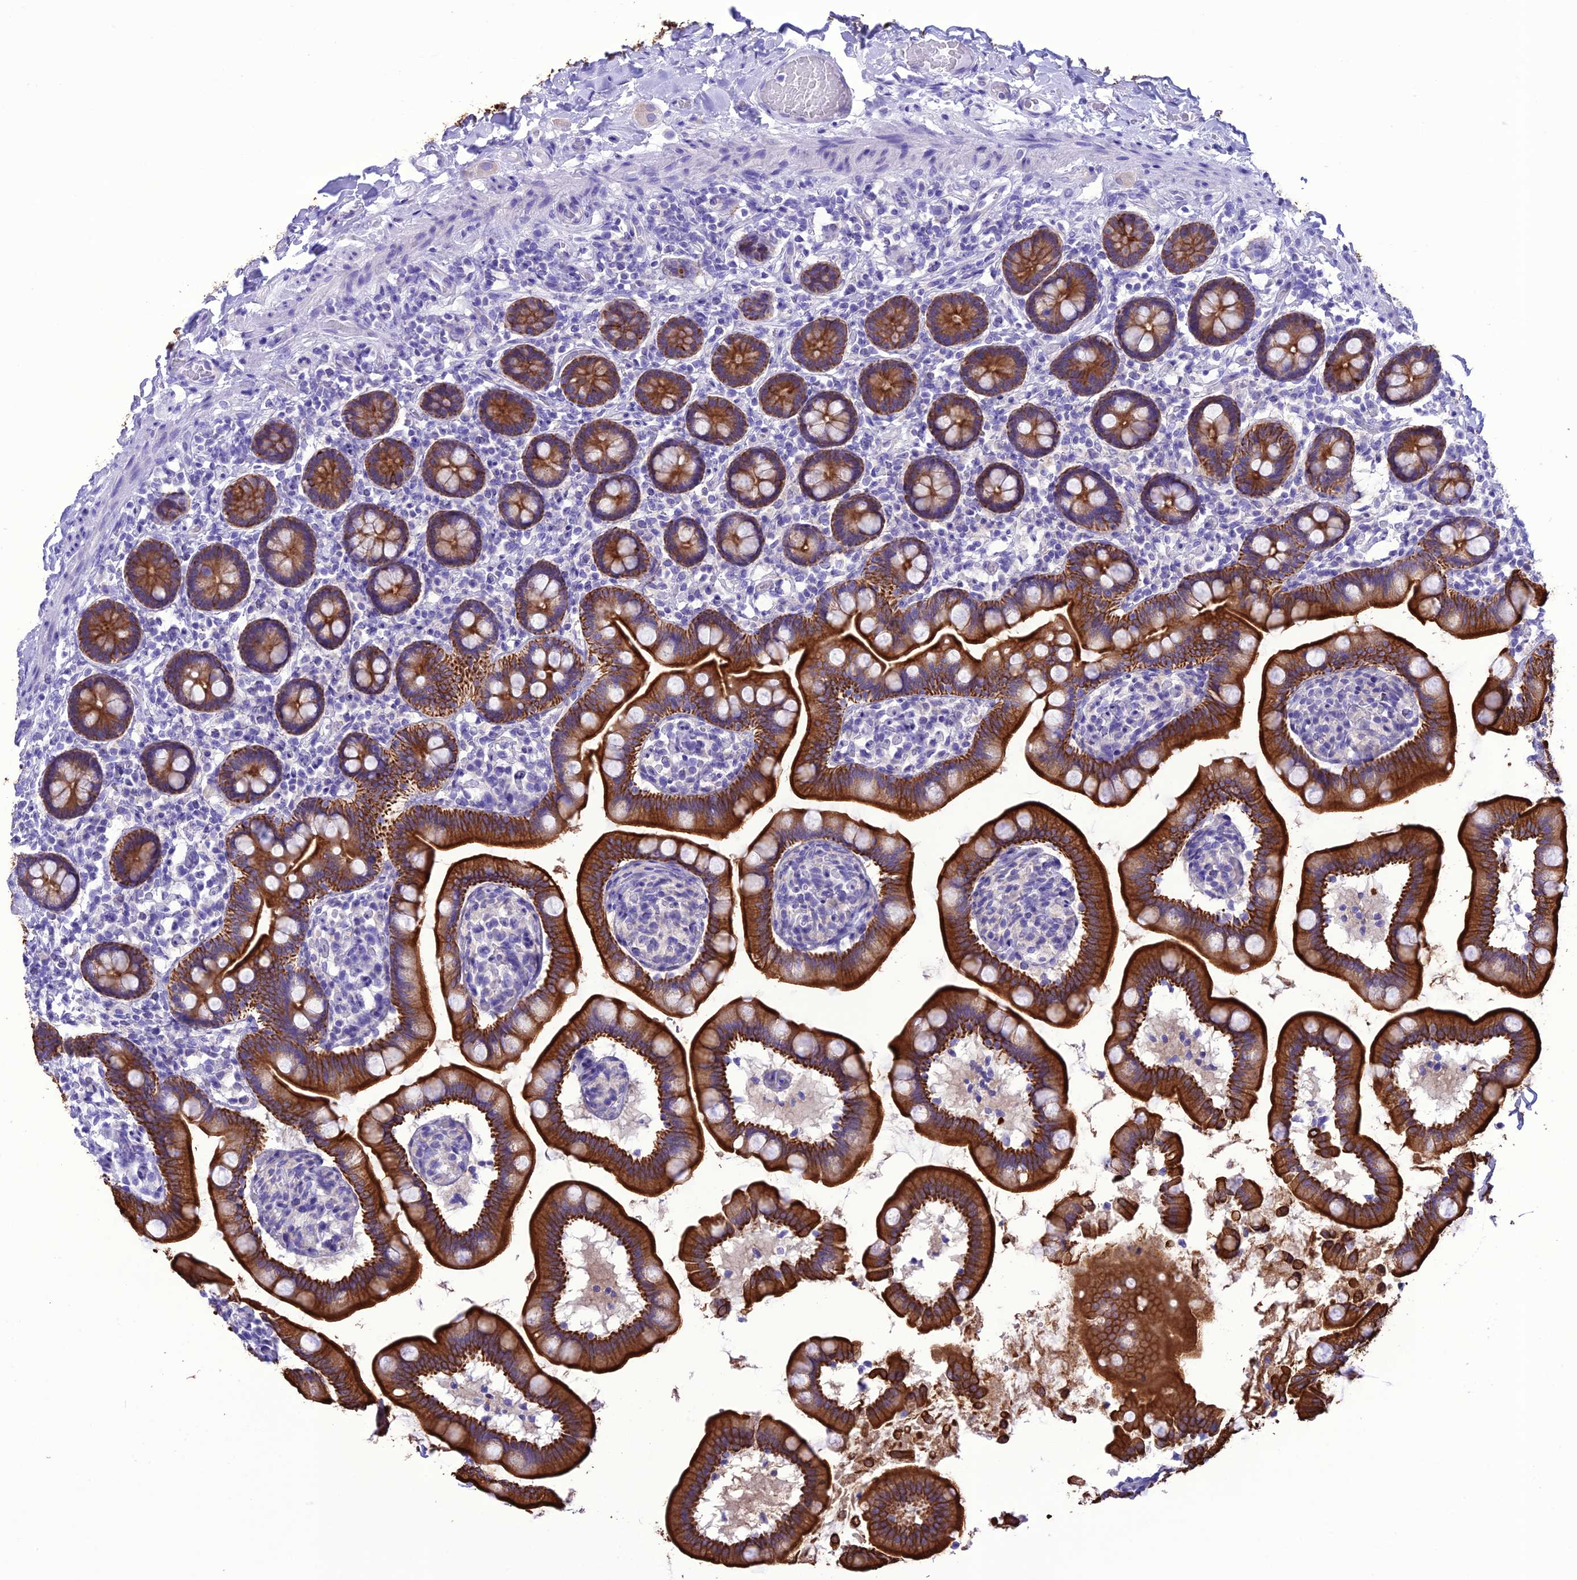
{"staining": {"intensity": "strong", "quantity": ">75%", "location": "cytoplasmic/membranous"}, "tissue": "small intestine", "cell_type": "Glandular cells", "image_type": "normal", "snomed": [{"axis": "morphology", "description": "Normal tissue, NOS"}, {"axis": "topography", "description": "Small intestine"}], "caption": "Protein staining of normal small intestine shows strong cytoplasmic/membranous staining in about >75% of glandular cells.", "gene": "VPS52", "patient": {"sex": "female", "age": 64}}